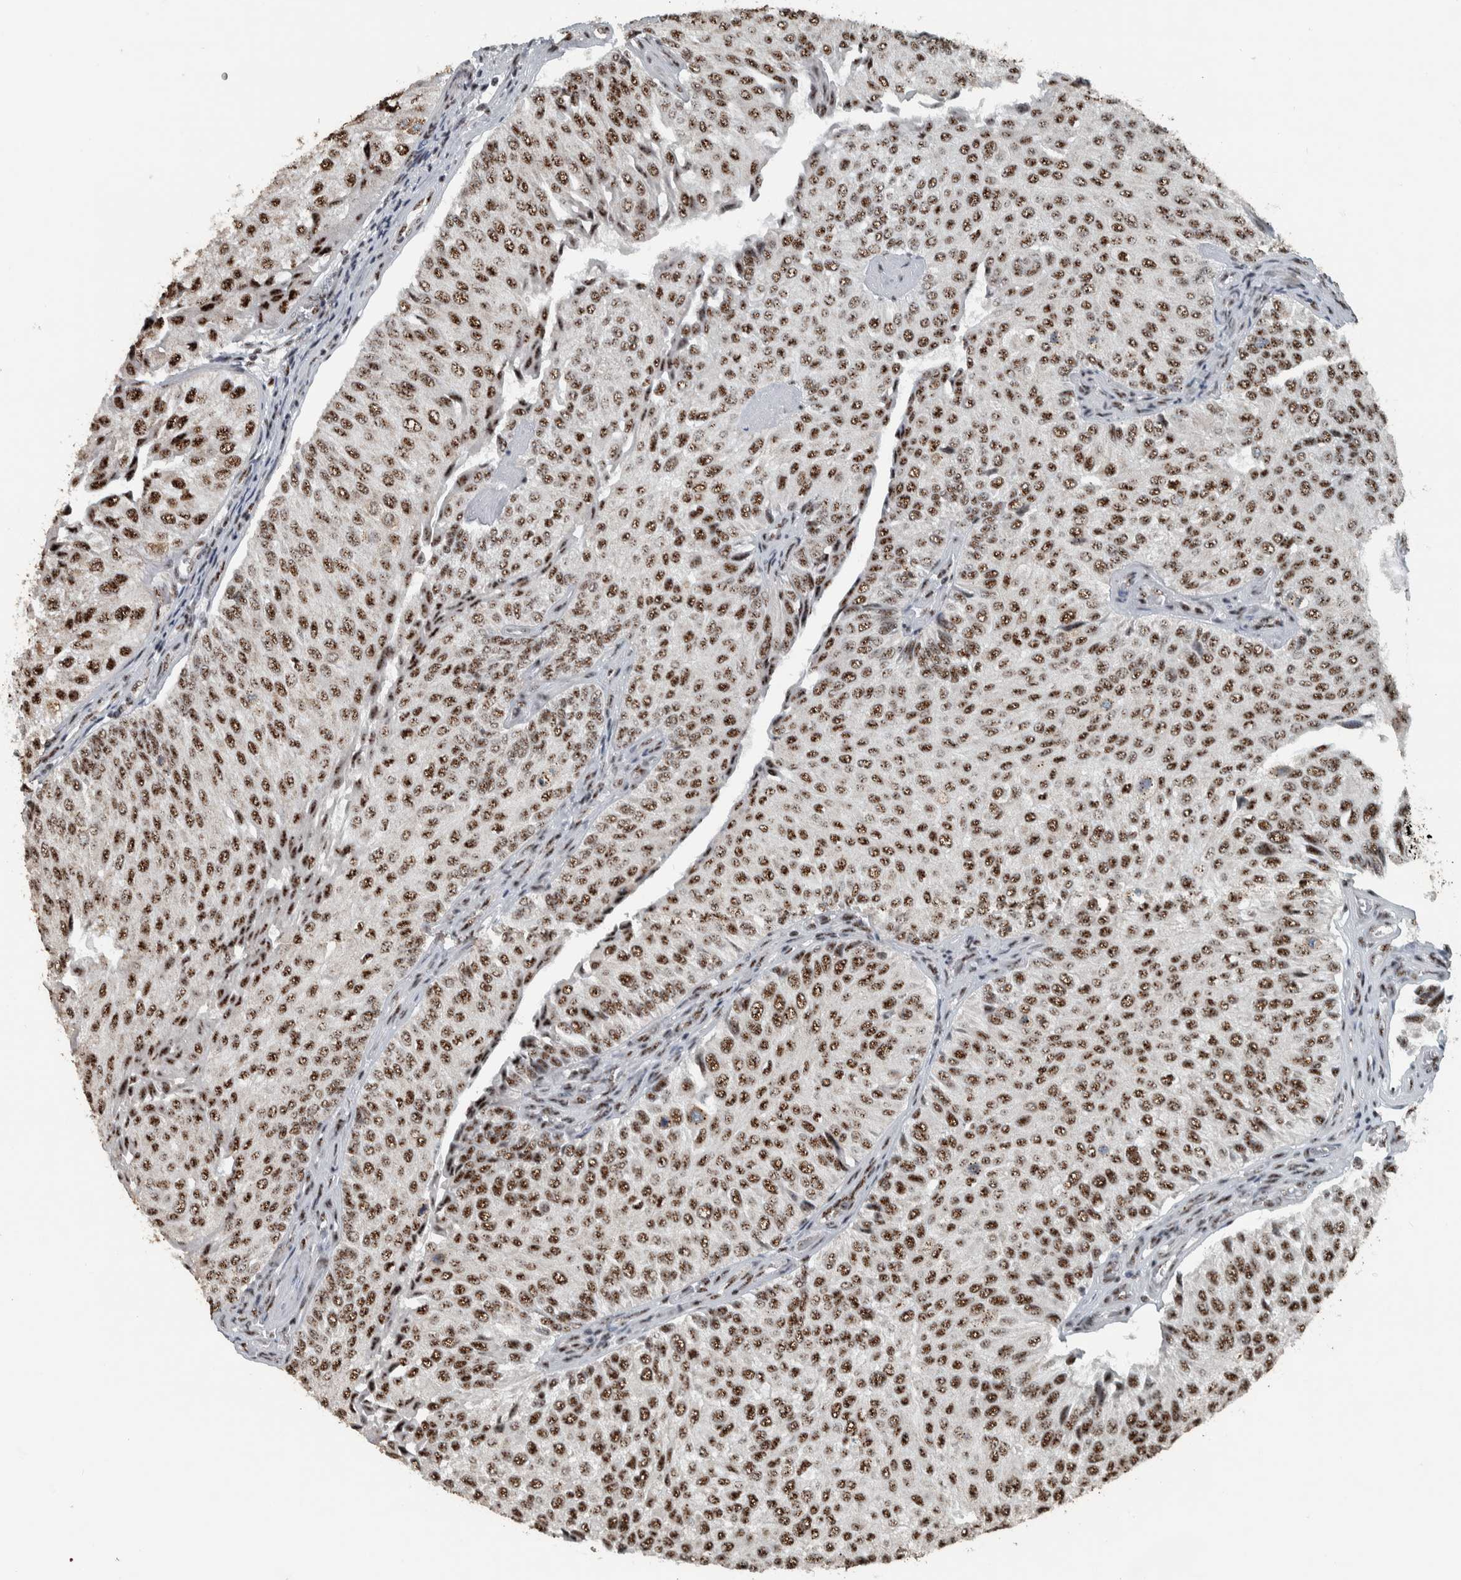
{"staining": {"intensity": "strong", "quantity": ">75%", "location": "nuclear"}, "tissue": "urothelial cancer", "cell_type": "Tumor cells", "image_type": "cancer", "snomed": [{"axis": "morphology", "description": "Urothelial carcinoma, High grade"}, {"axis": "topography", "description": "Kidney"}, {"axis": "topography", "description": "Urinary bladder"}], "caption": "The immunohistochemical stain shows strong nuclear expression in tumor cells of high-grade urothelial carcinoma tissue. The protein of interest is shown in brown color, while the nuclei are stained blue.", "gene": "SON", "patient": {"sex": "male", "age": 77}}